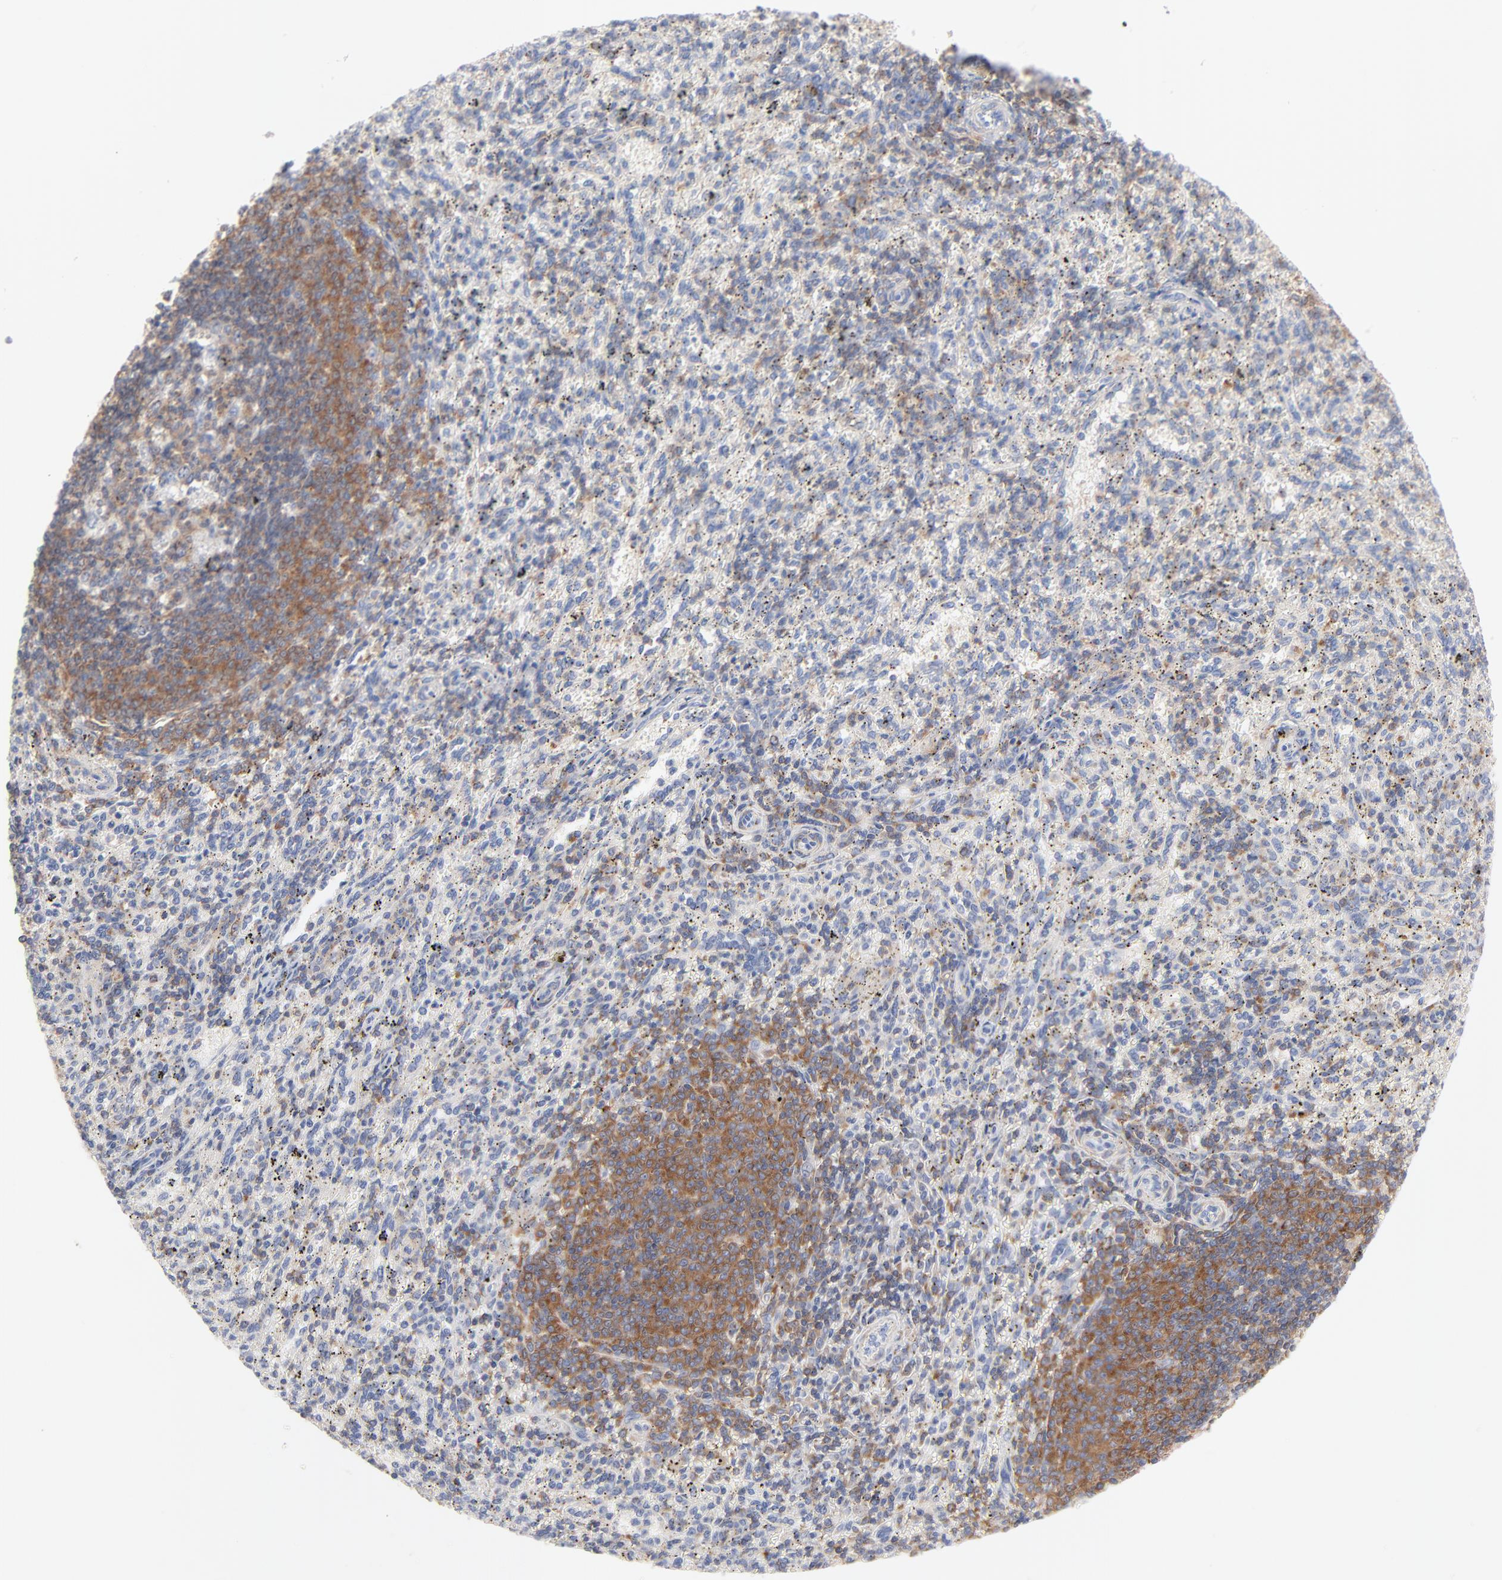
{"staining": {"intensity": "moderate", "quantity": "<25%", "location": "cytoplasmic/membranous"}, "tissue": "spleen", "cell_type": "Cells in red pulp", "image_type": "normal", "snomed": [{"axis": "morphology", "description": "Normal tissue, NOS"}, {"axis": "topography", "description": "Spleen"}], "caption": "A micrograph of human spleen stained for a protein displays moderate cytoplasmic/membranous brown staining in cells in red pulp.", "gene": "SEPTIN11", "patient": {"sex": "female", "age": 10}}